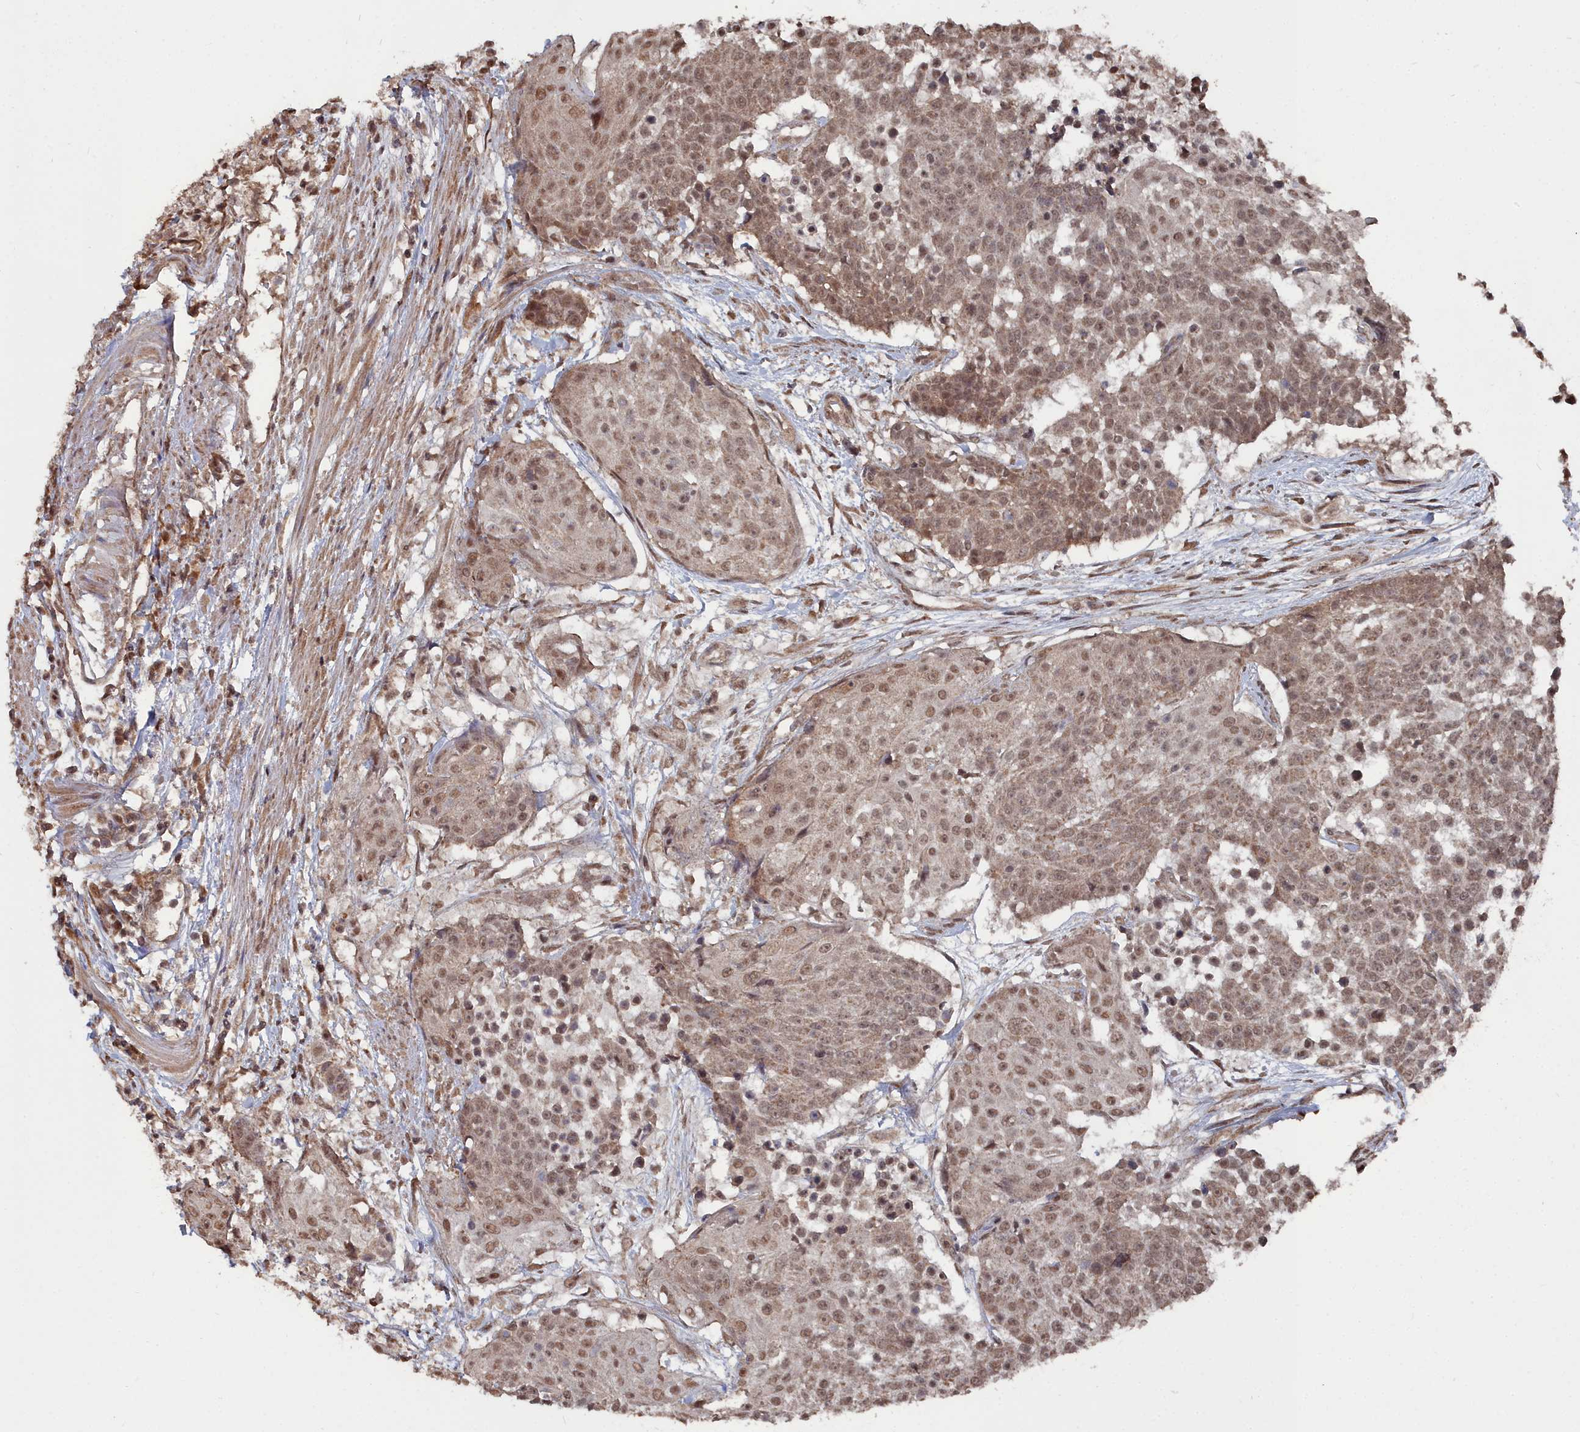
{"staining": {"intensity": "moderate", "quantity": ">75%", "location": "nuclear"}, "tissue": "urothelial cancer", "cell_type": "Tumor cells", "image_type": "cancer", "snomed": [{"axis": "morphology", "description": "Urothelial carcinoma, High grade"}, {"axis": "topography", "description": "Urinary bladder"}], "caption": "Immunohistochemical staining of urothelial cancer demonstrates medium levels of moderate nuclear positivity in about >75% of tumor cells. Immunohistochemistry (ihc) stains the protein in brown and the nuclei are stained blue.", "gene": "CCNP", "patient": {"sex": "female", "age": 63}}